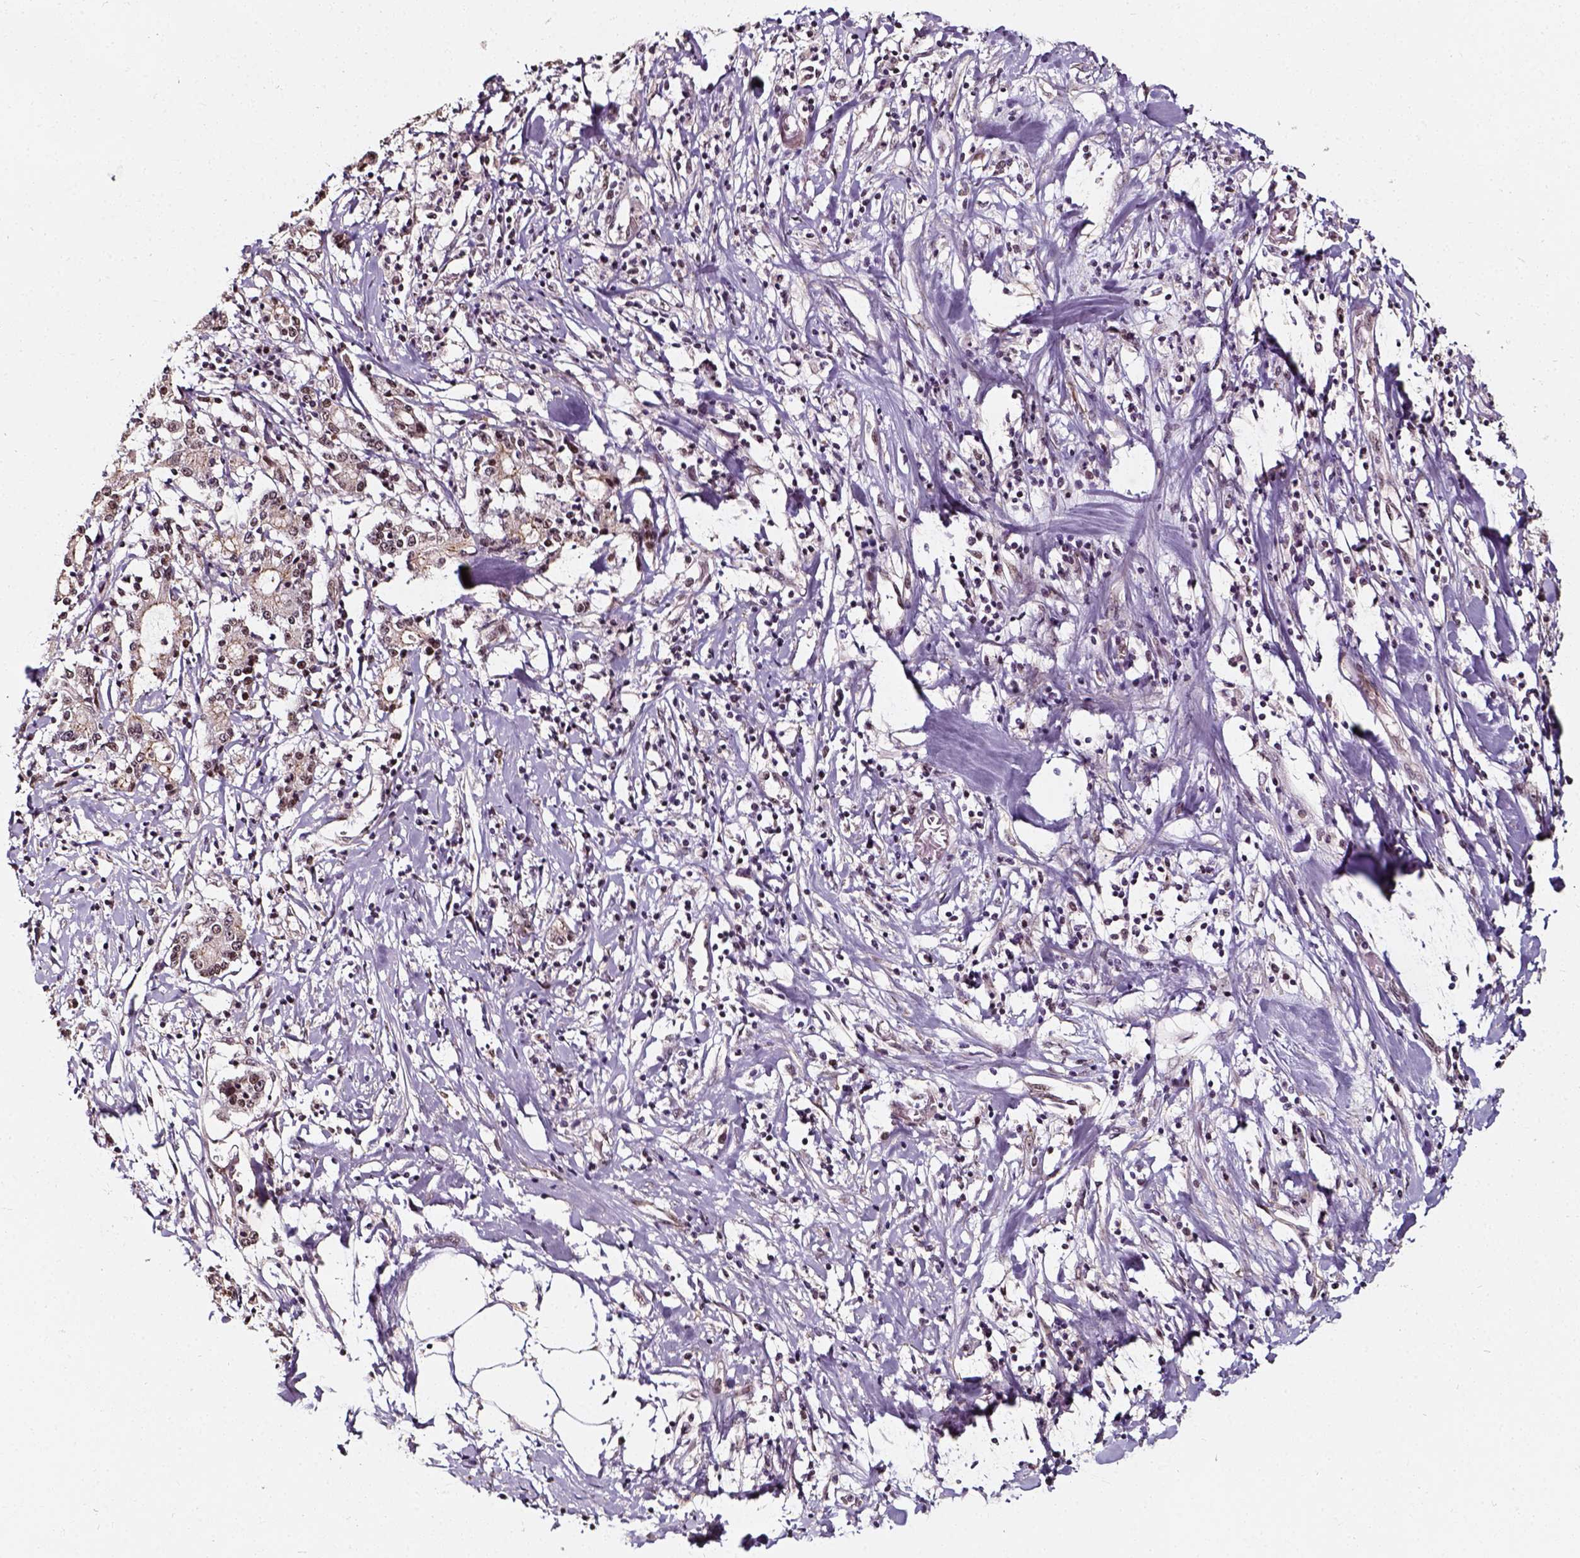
{"staining": {"intensity": "weak", "quantity": ">75%", "location": "nuclear"}, "tissue": "stomach cancer", "cell_type": "Tumor cells", "image_type": "cancer", "snomed": [{"axis": "morphology", "description": "Adenocarcinoma, NOS"}, {"axis": "topography", "description": "Stomach, upper"}], "caption": "This micrograph displays immunohistochemistry staining of human stomach cancer, with low weak nuclear staining in approximately >75% of tumor cells.", "gene": "NACC1", "patient": {"sex": "male", "age": 68}}